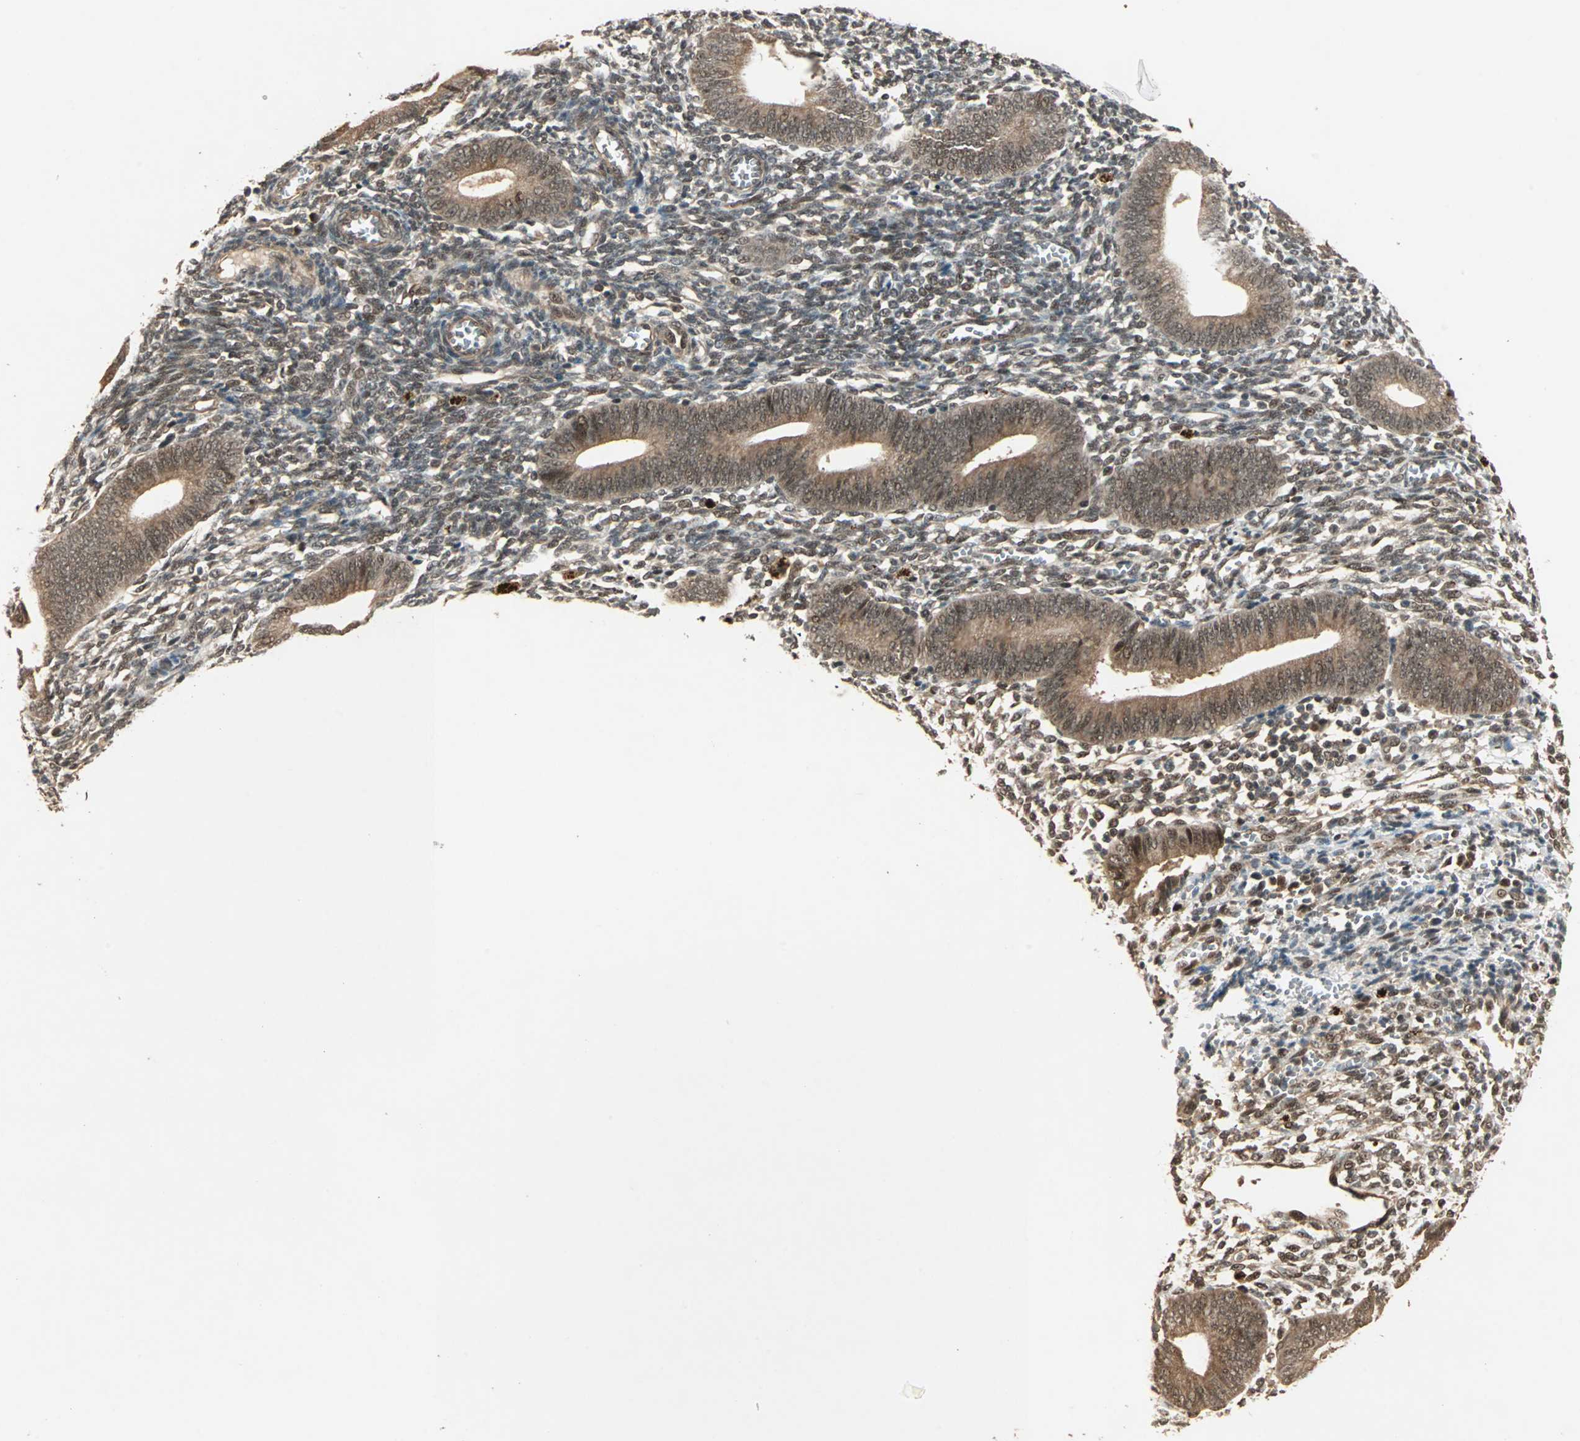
{"staining": {"intensity": "moderate", "quantity": ">75%", "location": "nuclear"}, "tissue": "endometrium", "cell_type": "Cells in endometrial stroma", "image_type": "normal", "snomed": [{"axis": "morphology", "description": "Normal tissue, NOS"}, {"axis": "topography", "description": "Uterus"}, {"axis": "topography", "description": "Endometrium"}], "caption": "Immunohistochemistry image of benign endometrium stained for a protein (brown), which demonstrates medium levels of moderate nuclear positivity in about >75% of cells in endometrial stroma.", "gene": "ZSCAN31", "patient": {"sex": "female", "age": 33}}